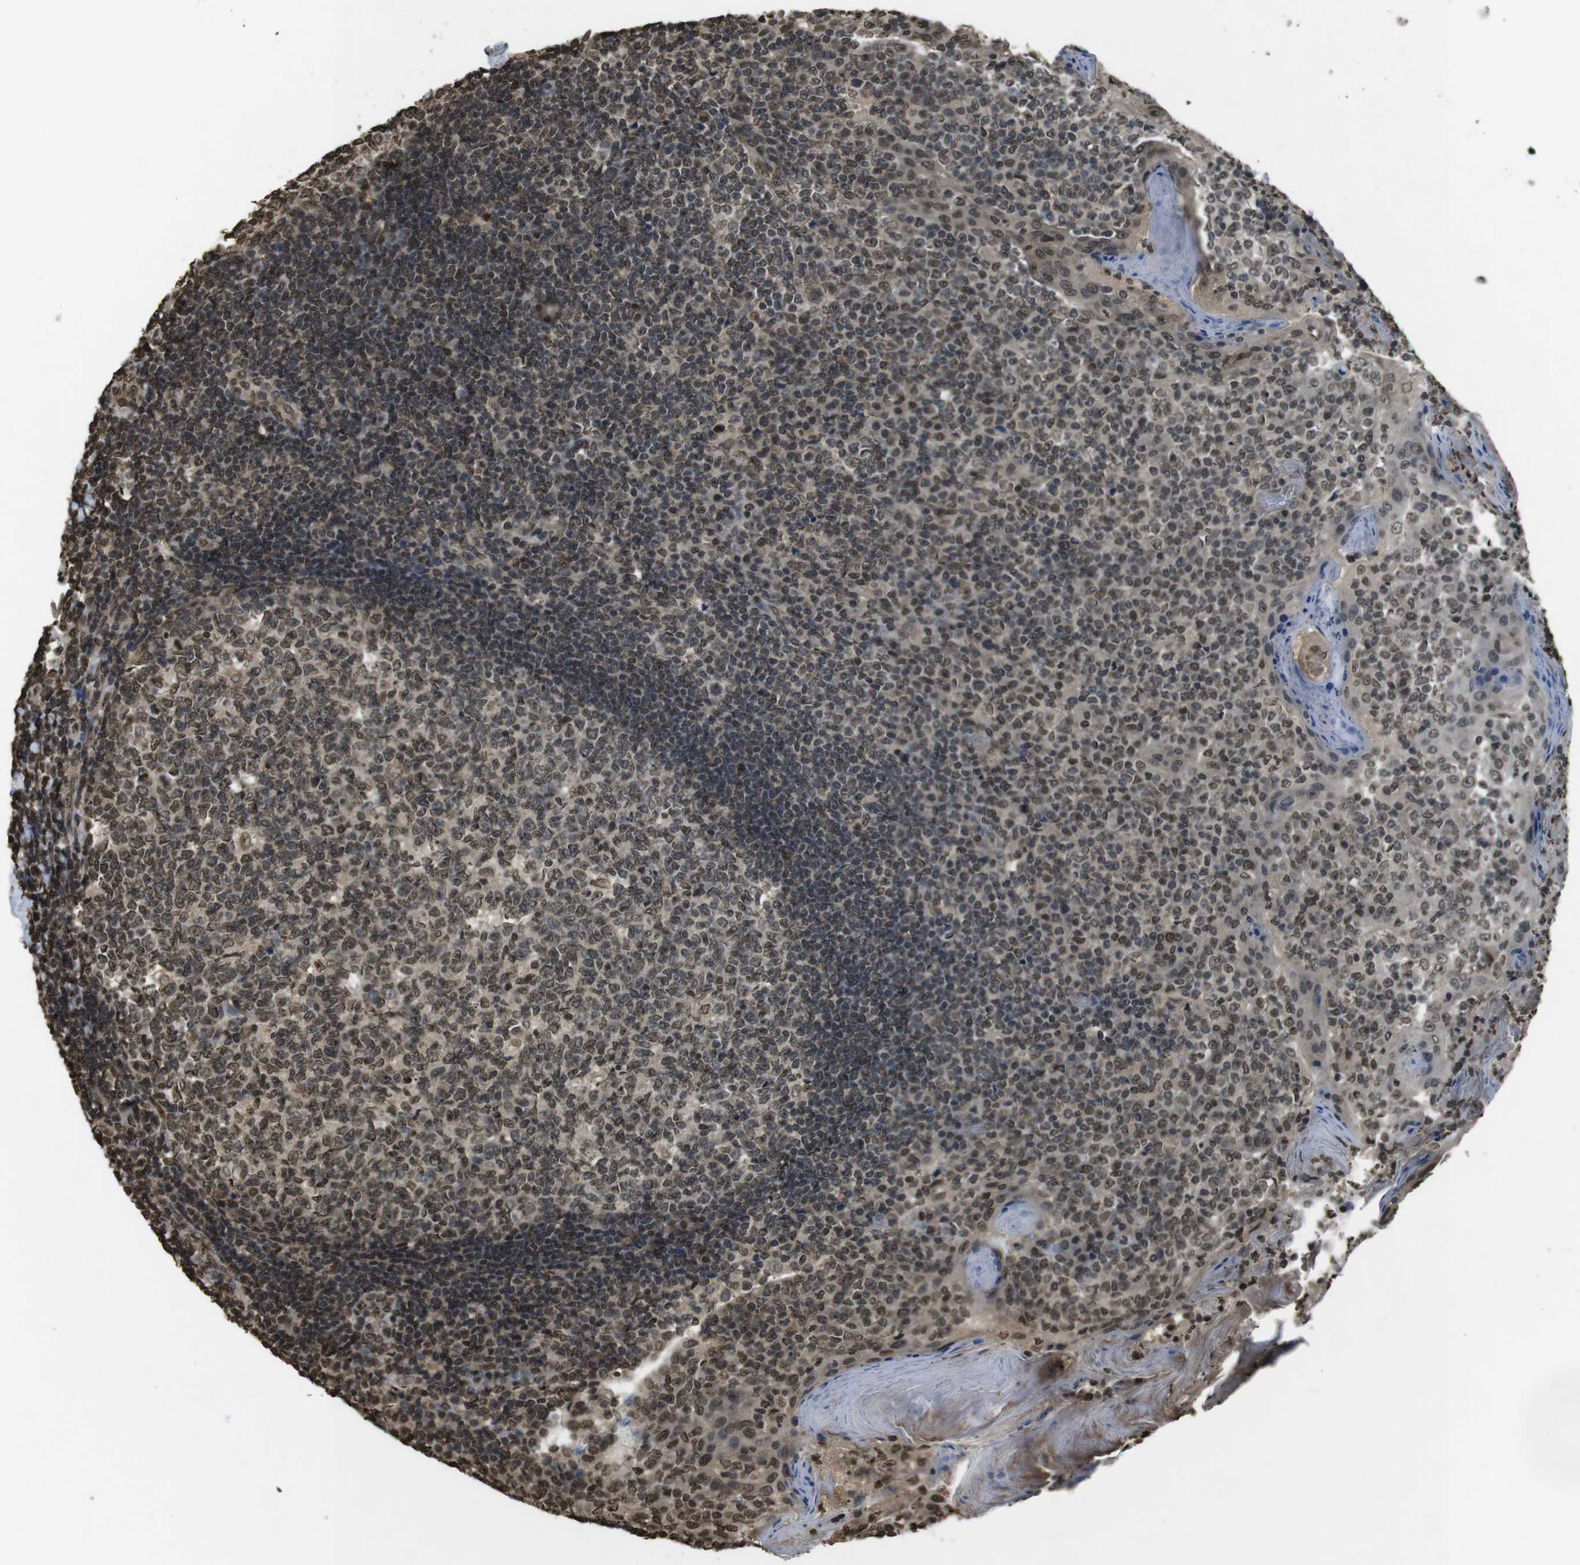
{"staining": {"intensity": "moderate", "quantity": ">75%", "location": "nuclear"}, "tissue": "tonsil", "cell_type": "Germinal center cells", "image_type": "normal", "snomed": [{"axis": "morphology", "description": "Normal tissue, NOS"}, {"axis": "topography", "description": "Tonsil"}], "caption": "An immunohistochemistry (IHC) histopathology image of unremarkable tissue is shown. Protein staining in brown shows moderate nuclear positivity in tonsil within germinal center cells.", "gene": "MAF", "patient": {"sex": "female", "age": 19}}